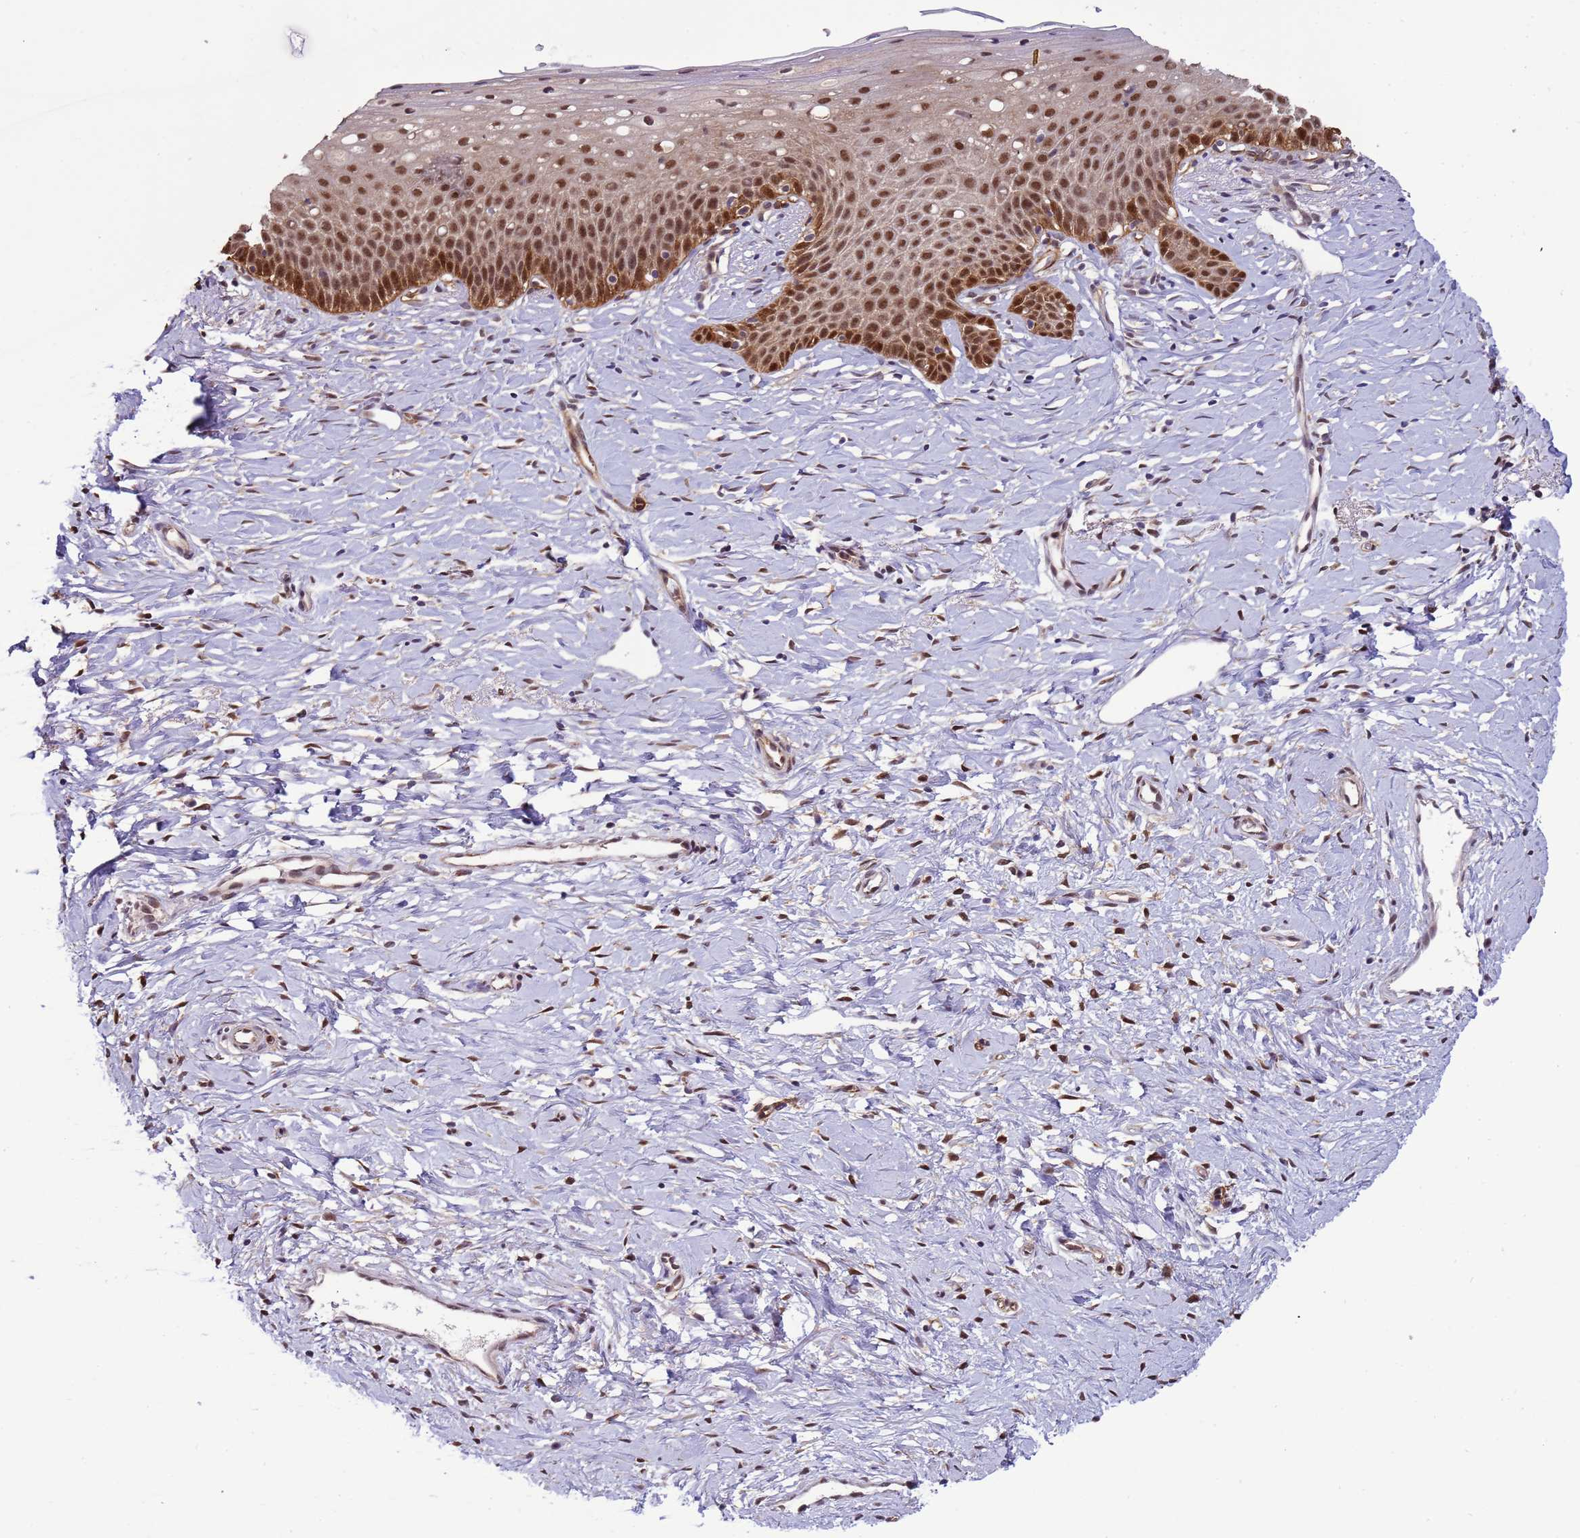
{"staining": {"intensity": "moderate", "quantity": ">75%", "location": "cytoplasmic/membranous,nuclear"}, "tissue": "cervix", "cell_type": "Glandular cells", "image_type": "normal", "snomed": [{"axis": "morphology", "description": "Normal tissue, NOS"}, {"axis": "topography", "description": "Cervix"}], "caption": "Immunohistochemistry of benign human cervix exhibits medium levels of moderate cytoplasmic/membranous,nuclear staining in approximately >75% of glandular cells.", "gene": "ZBTB5", "patient": {"sex": "female", "age": 36}}